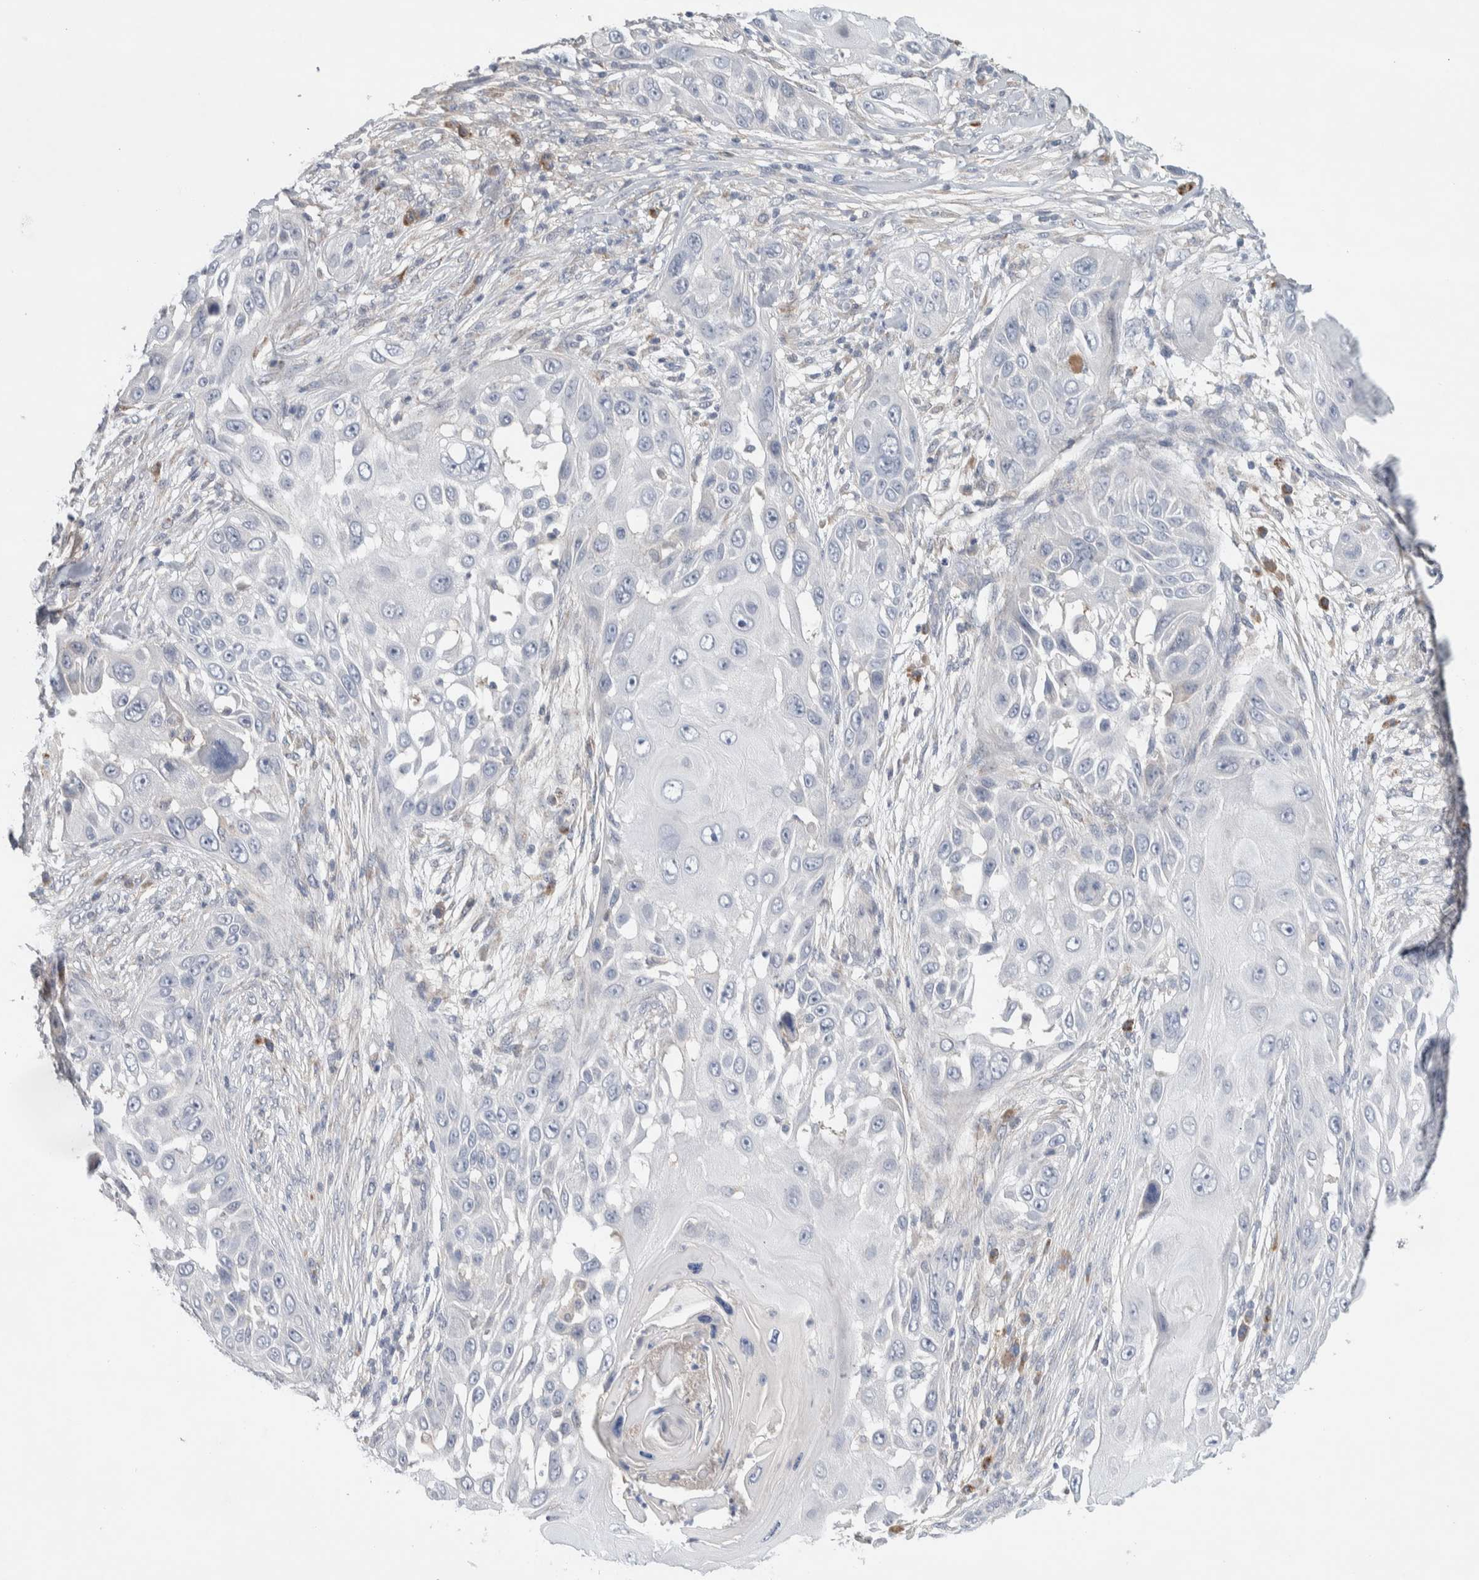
{"staining": {"intensity": "negative", "quantity": "none", "location": "none"}, "tissue": "skin cancer", "cell_type": "Tumor cells", "image_type": "cancer", "snomed": [{"axis": "morphology", "description": "Squamous cell carcinoma, NOS"}, {"axis": "topography", "description": "Skin"}], "caption": "IHC photomicrograph of human skin squamous cell carcinoma stained for a protein (brown), which exhibits no positivity in tumor cells.", "gene": "DEPTOR", "patient": {"sex": "female", "age": 44}}